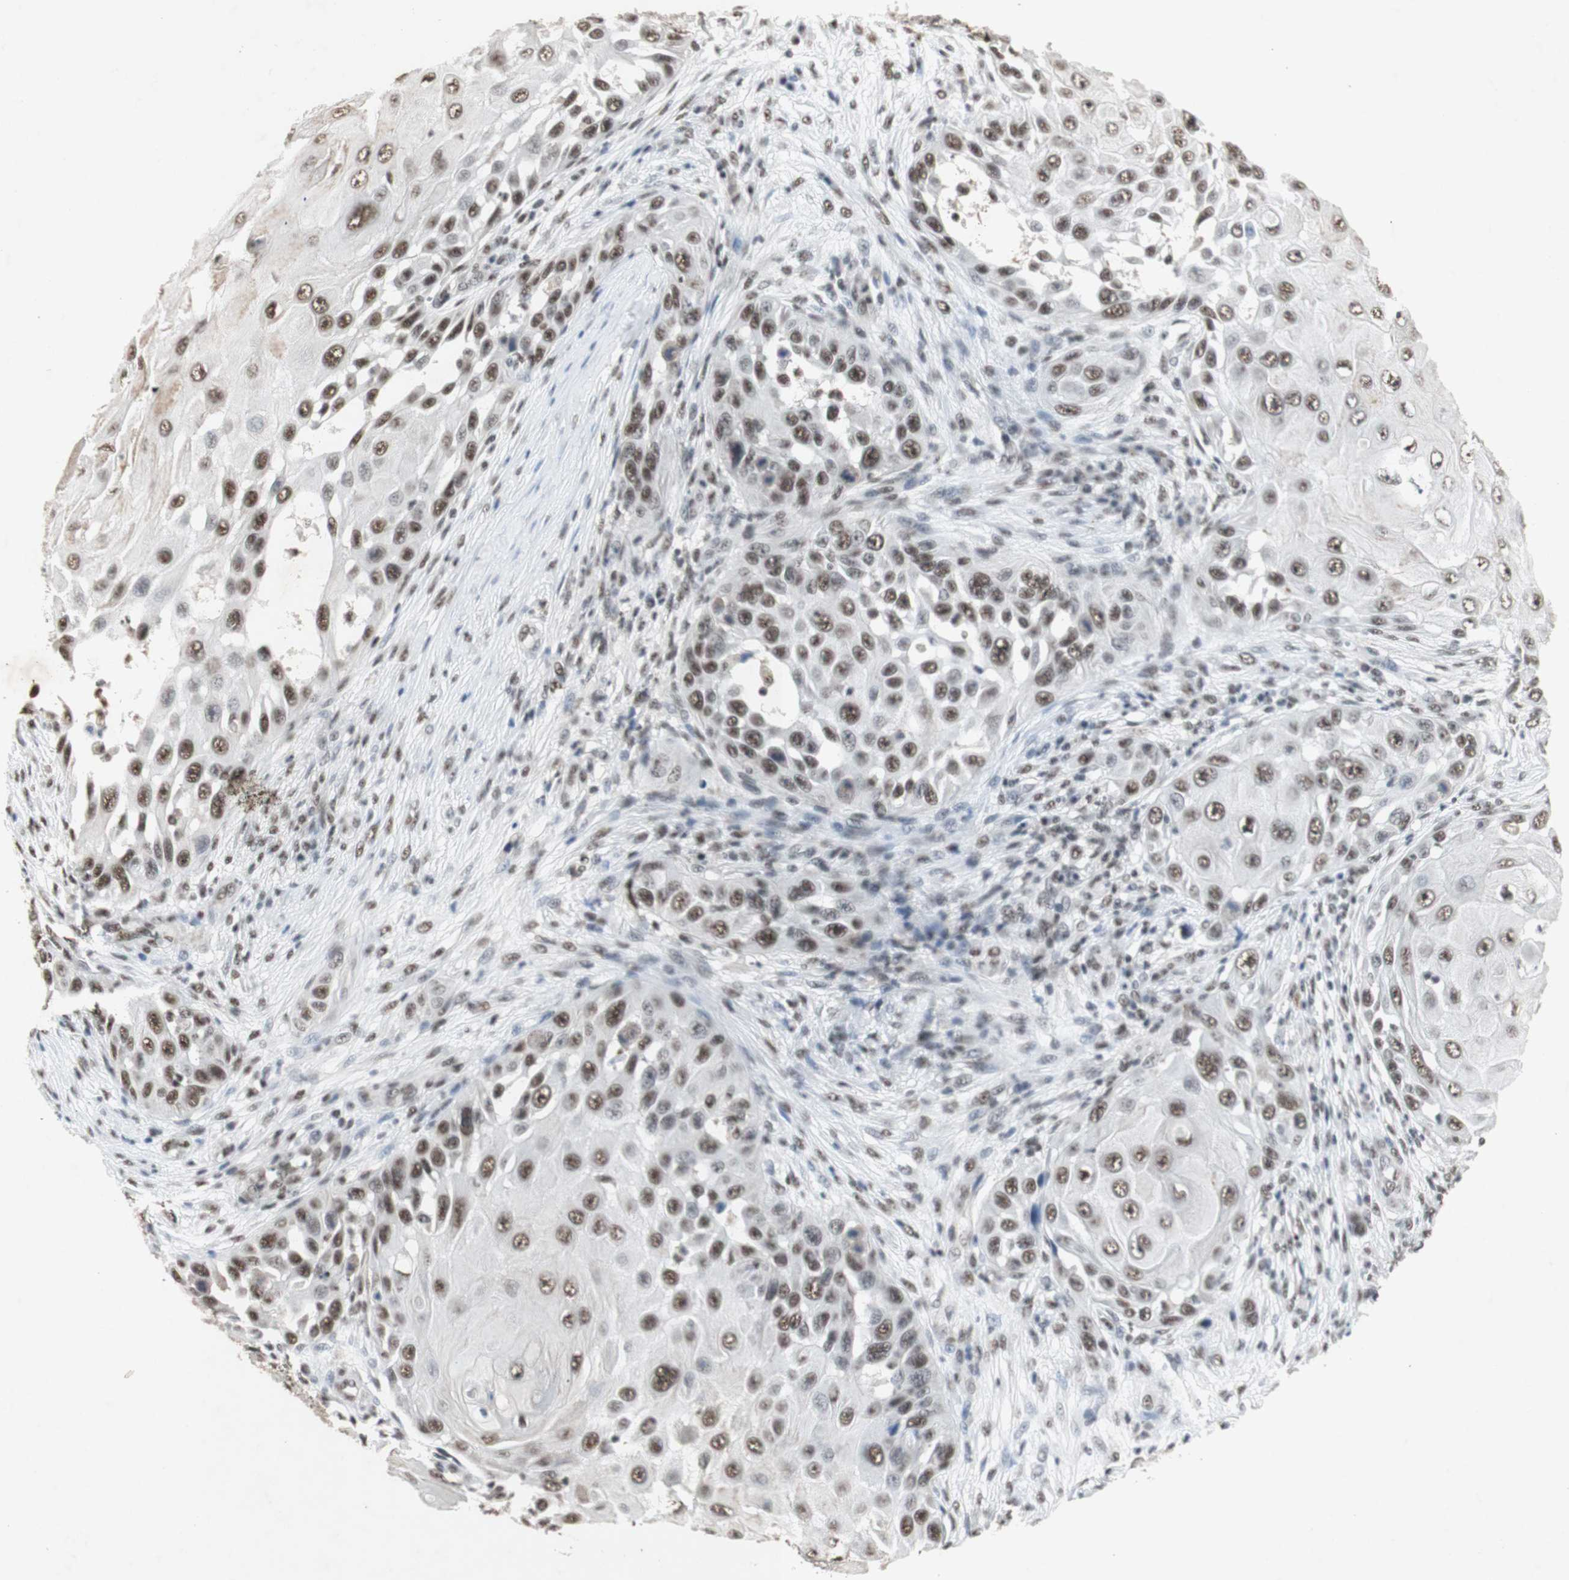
{"staining": {"intensity": "moderate", "quantity": ">75%", "location": "nuclear"}, "tissue": "skin cancer", "cell_type": "Tumor cells", "image_type": "cancer", "snomed": [{"axis": "morphology", "description": "Squamous cell carcinoma, NOS"}, {"axis": "topography", "description": "Skin"}], "caption": "Skin cancer tissue displays moderate nuclear expression in approximately >75% of tumor cells, visualized by immunohistochemistry.", "gene": "SNRPB", "patient": {"sex": "female", "age": 44}}